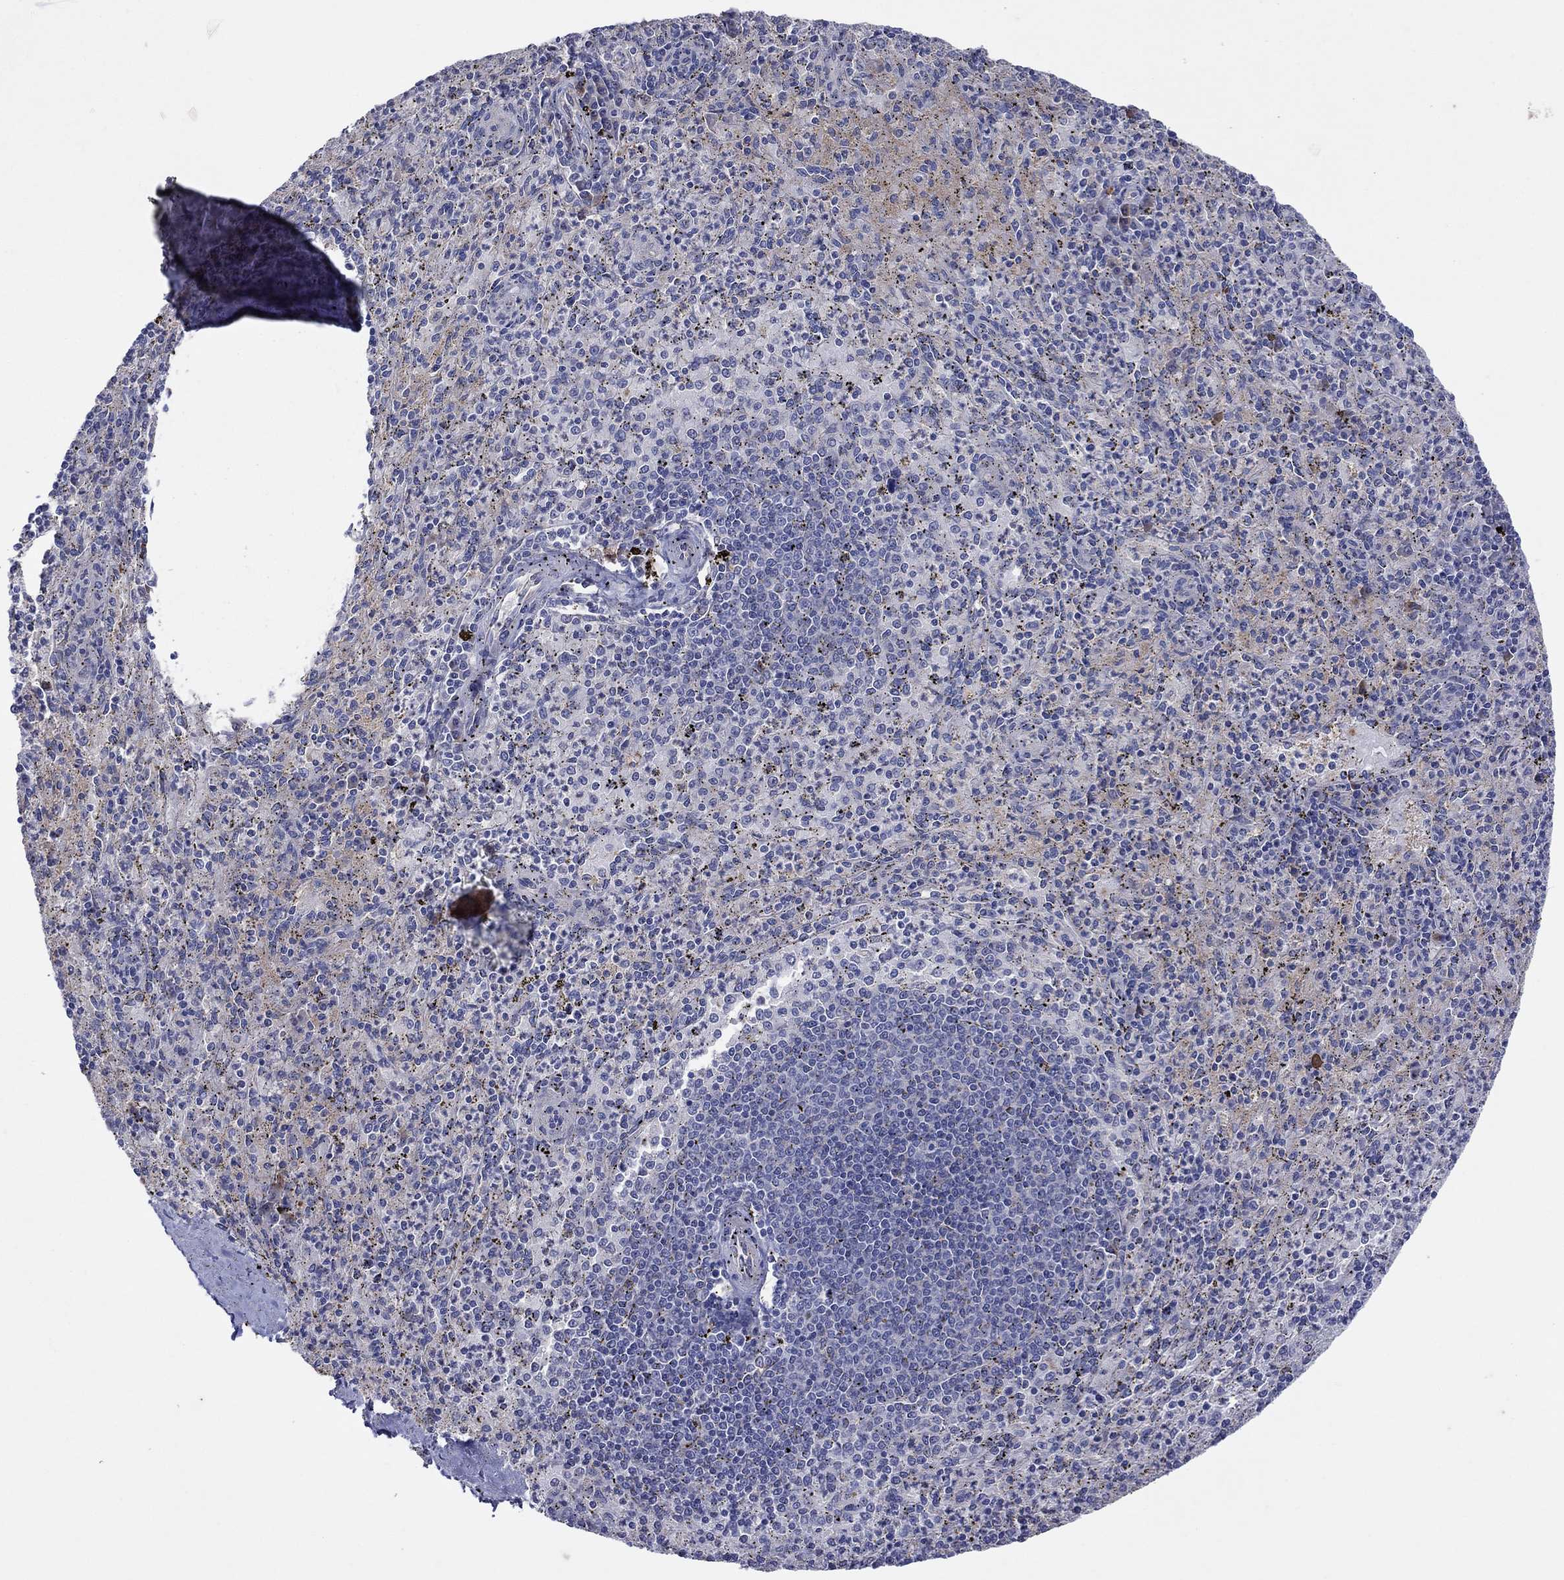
{"staining": {"intensity": "weak", "quantity": "25%-75%", "location": "cytoplasmic/membranous"}, "tissue": "spleen", "cell_type": "Cells in red pulp", "image_type": "normal", "snomed": [{"axis": "morphology", "description": "Normal tissue, NOS"}, {"axis": "topography", "description": "Spleen"}], "caption": "This photomicrograph exhibits normal spleen stained with IHC to label a protein in brown. The cytoplasmic/membranous of cells in red pulp show weak positivity for the protein. Nuclei are counter-stained blue.", "gene": "PLCL2", "patient": {"sex": "male", "age": 60}}